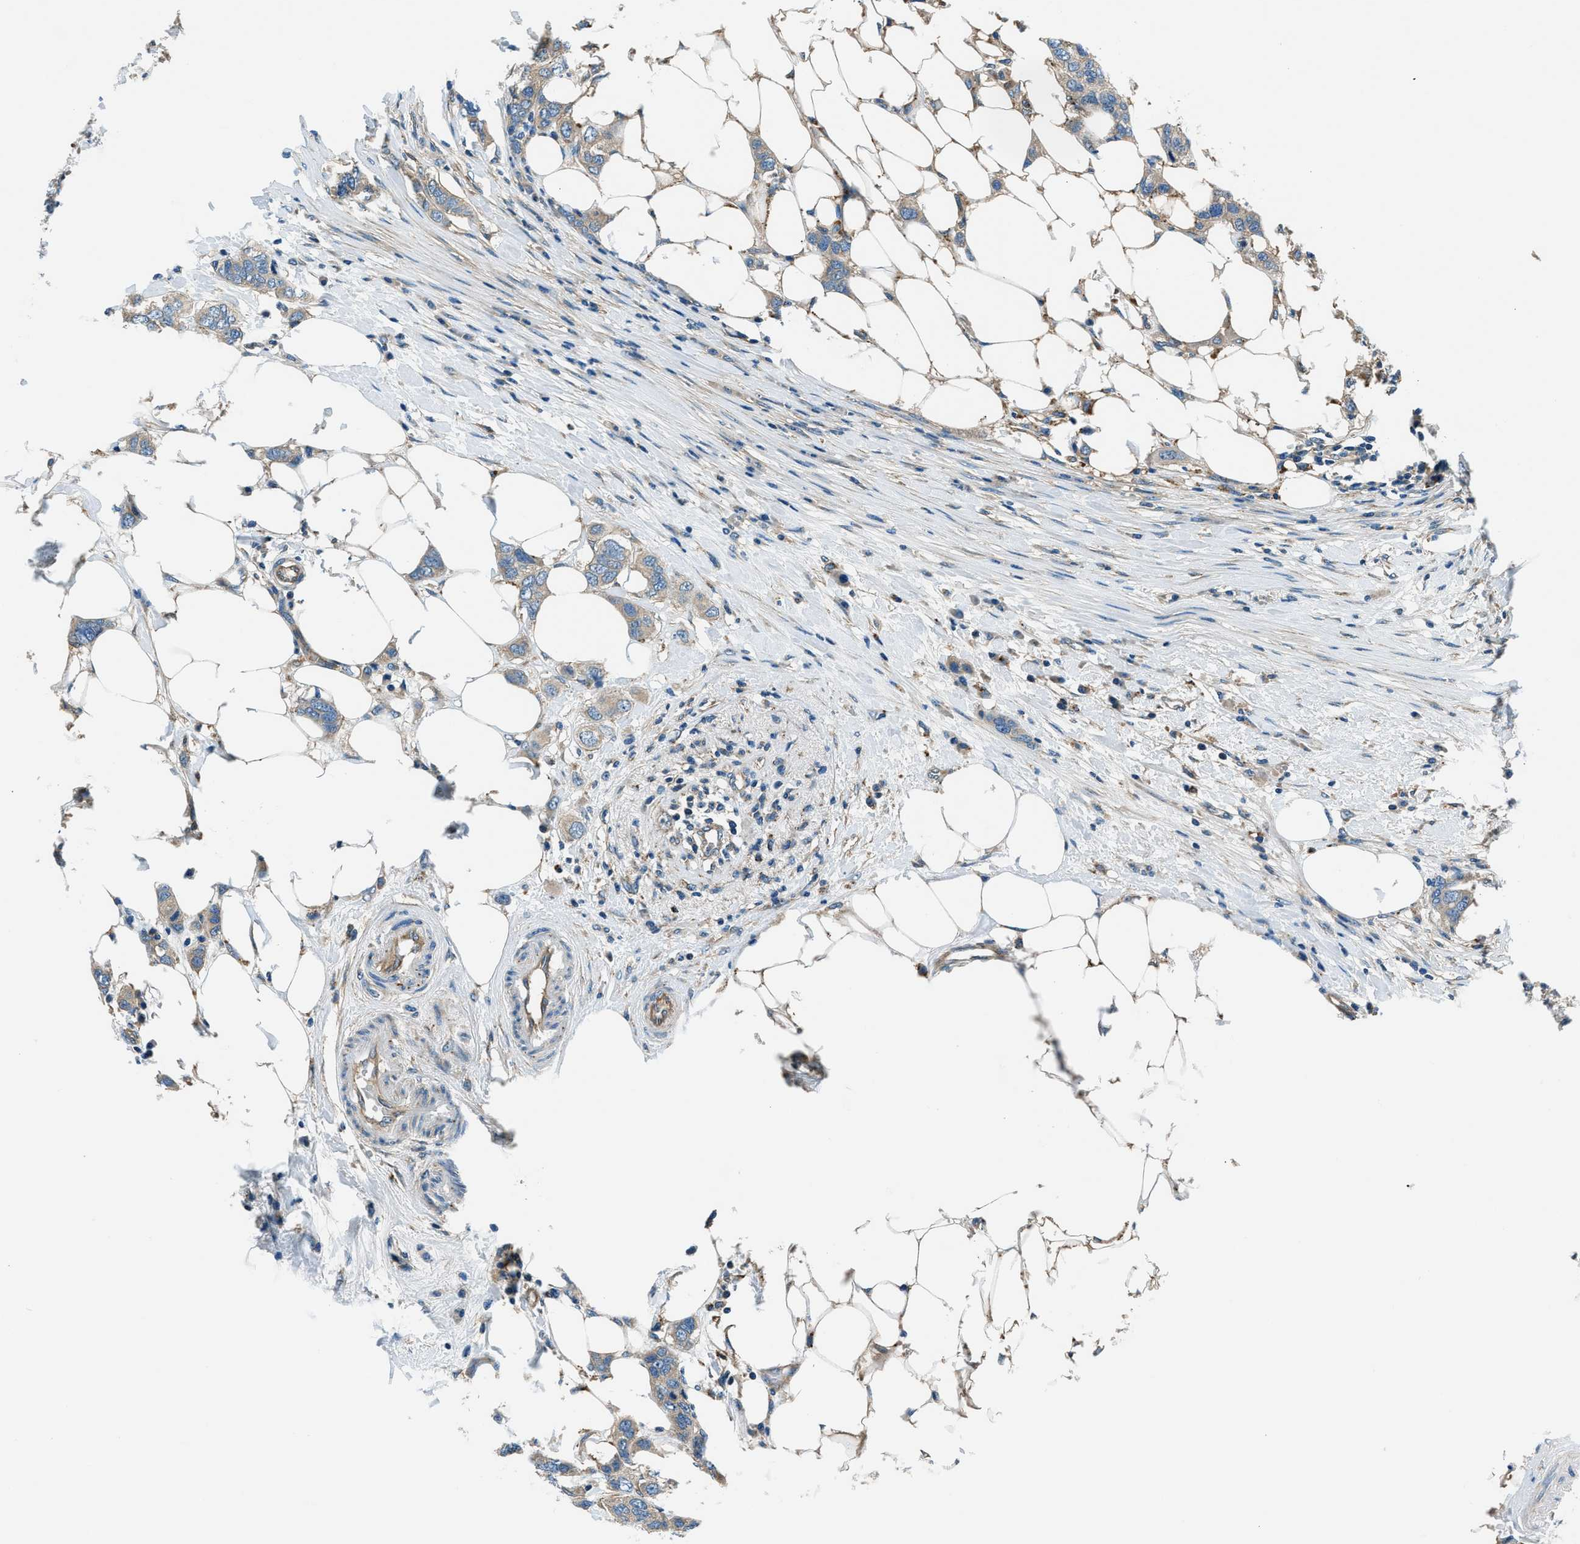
{"staining": {"intensity": "weak", "quantity": ">75%", "location": "cytoplasmic/membranous"}, "tissue": "breast cancer", "cell_type": "Tumor cells", "image_type": "cancer", "snomed": [{"axis": "morphology", "description": "Duct carcinoma"}, {"axis": "topography", "description": "Breast"}], "caption": "There is low levels of weak cytoplasmic/membranous expression in tumor cells of invasive ductal carcinoma (breast), as demonstrated by immunohistochemical staining (brown color).", "gene": "SLC19A2", "patient": {"sex": "female", "age": 50}}